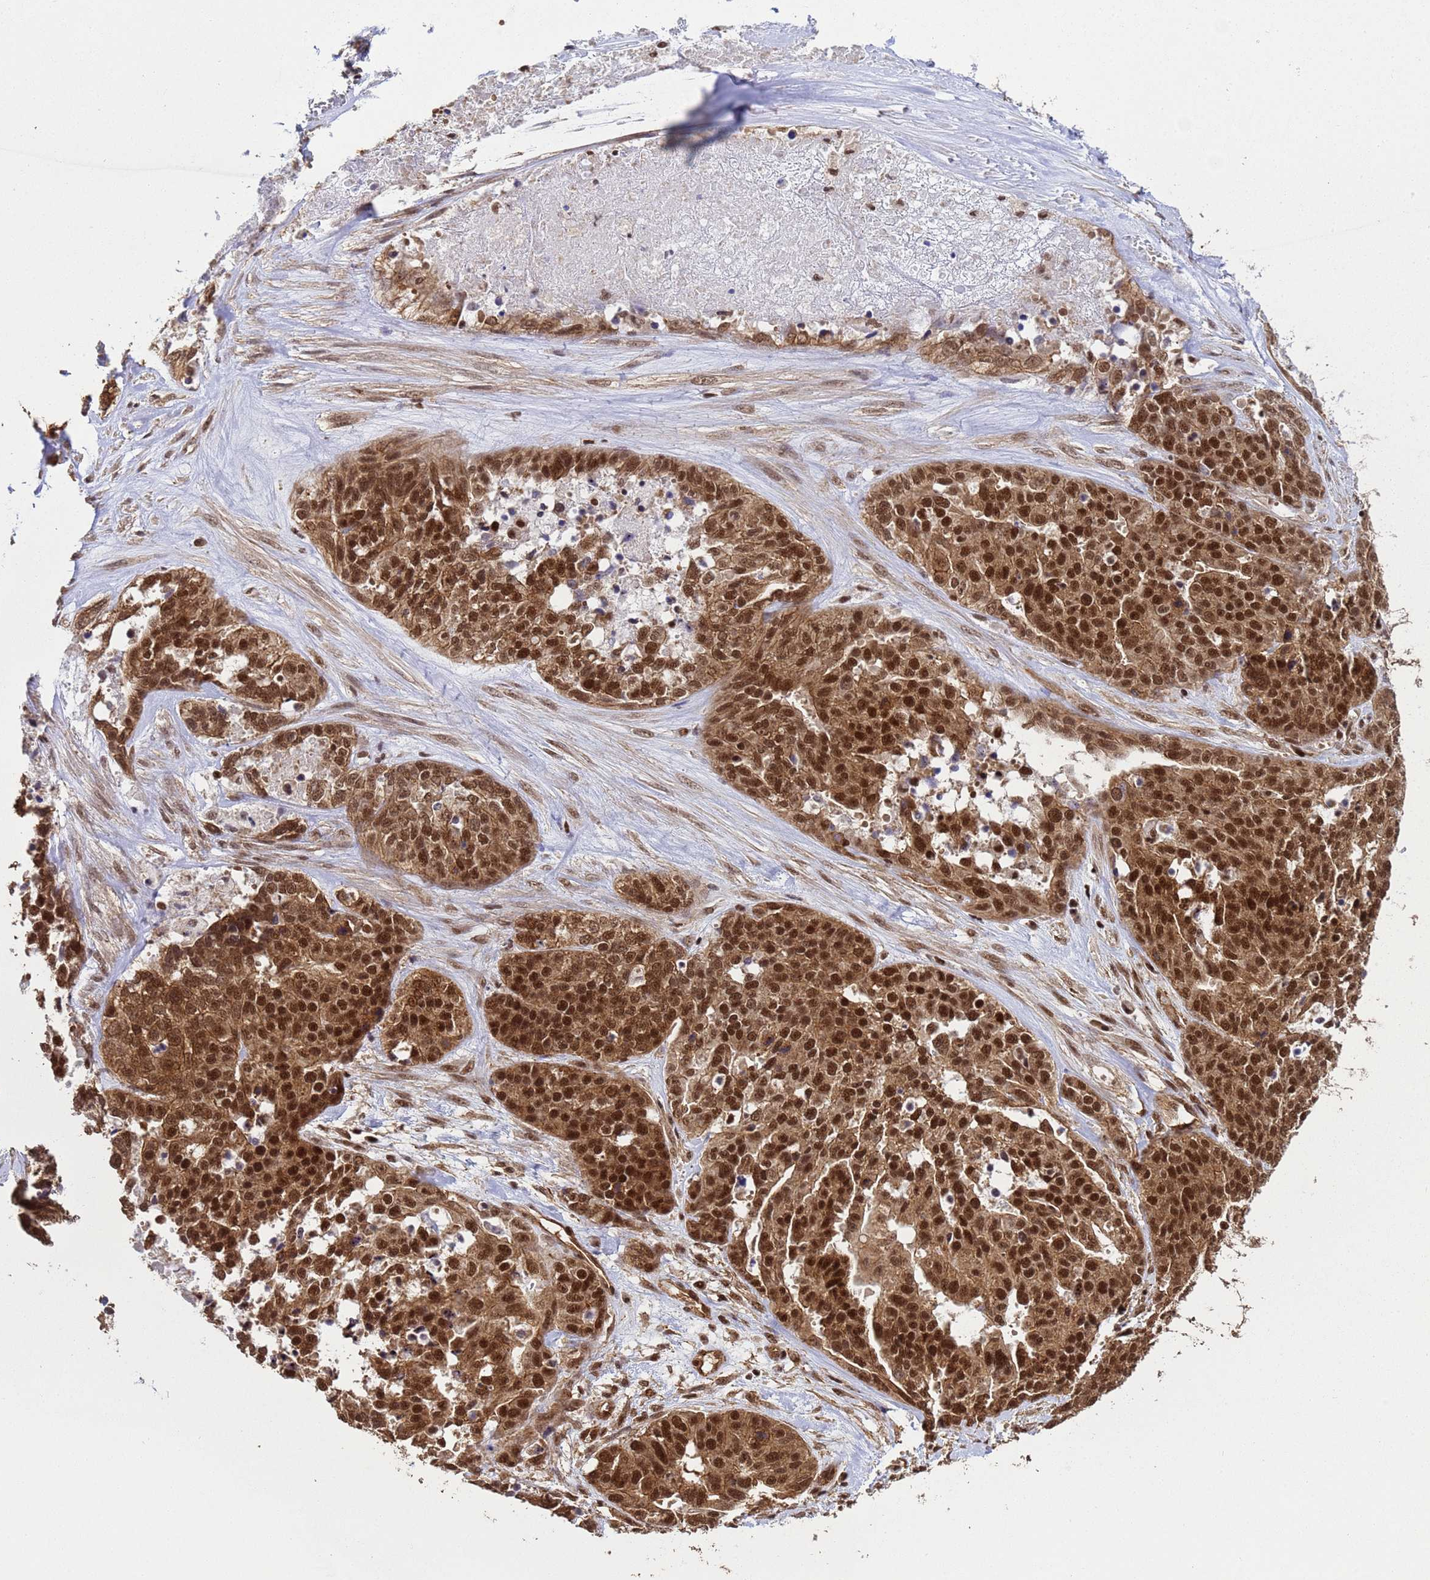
{"staining": {"intensity": "strong", "quantity": ">75%", "location": "cytoplasmic/membranous,nuclear"}, "tissue": "ovarian cancer", "cell_type": "Tumor cells", "image_type": "cancer", "snomed": [{"axis": "morphology", "description": "Cystadenocarcinoma, serous, NOS"}, {"axis": "topography", "description": "Ovary"}], "caption": "The photomicrograph reveals immunohistochemical staining of ovarian cancer (serous cystadenocarcinoma). There is strong cytoplasmic/membranous and nuclear expression is appreciated in about >75% of tumor cells. (Stains: DAB (3,3'-diaminobenzidine) in brown, nuclei in blue, Microscopy: brightfield microscopy at high magnification).", "gene": "SYF2", "patient": {"sex": "female", "age": 44}}